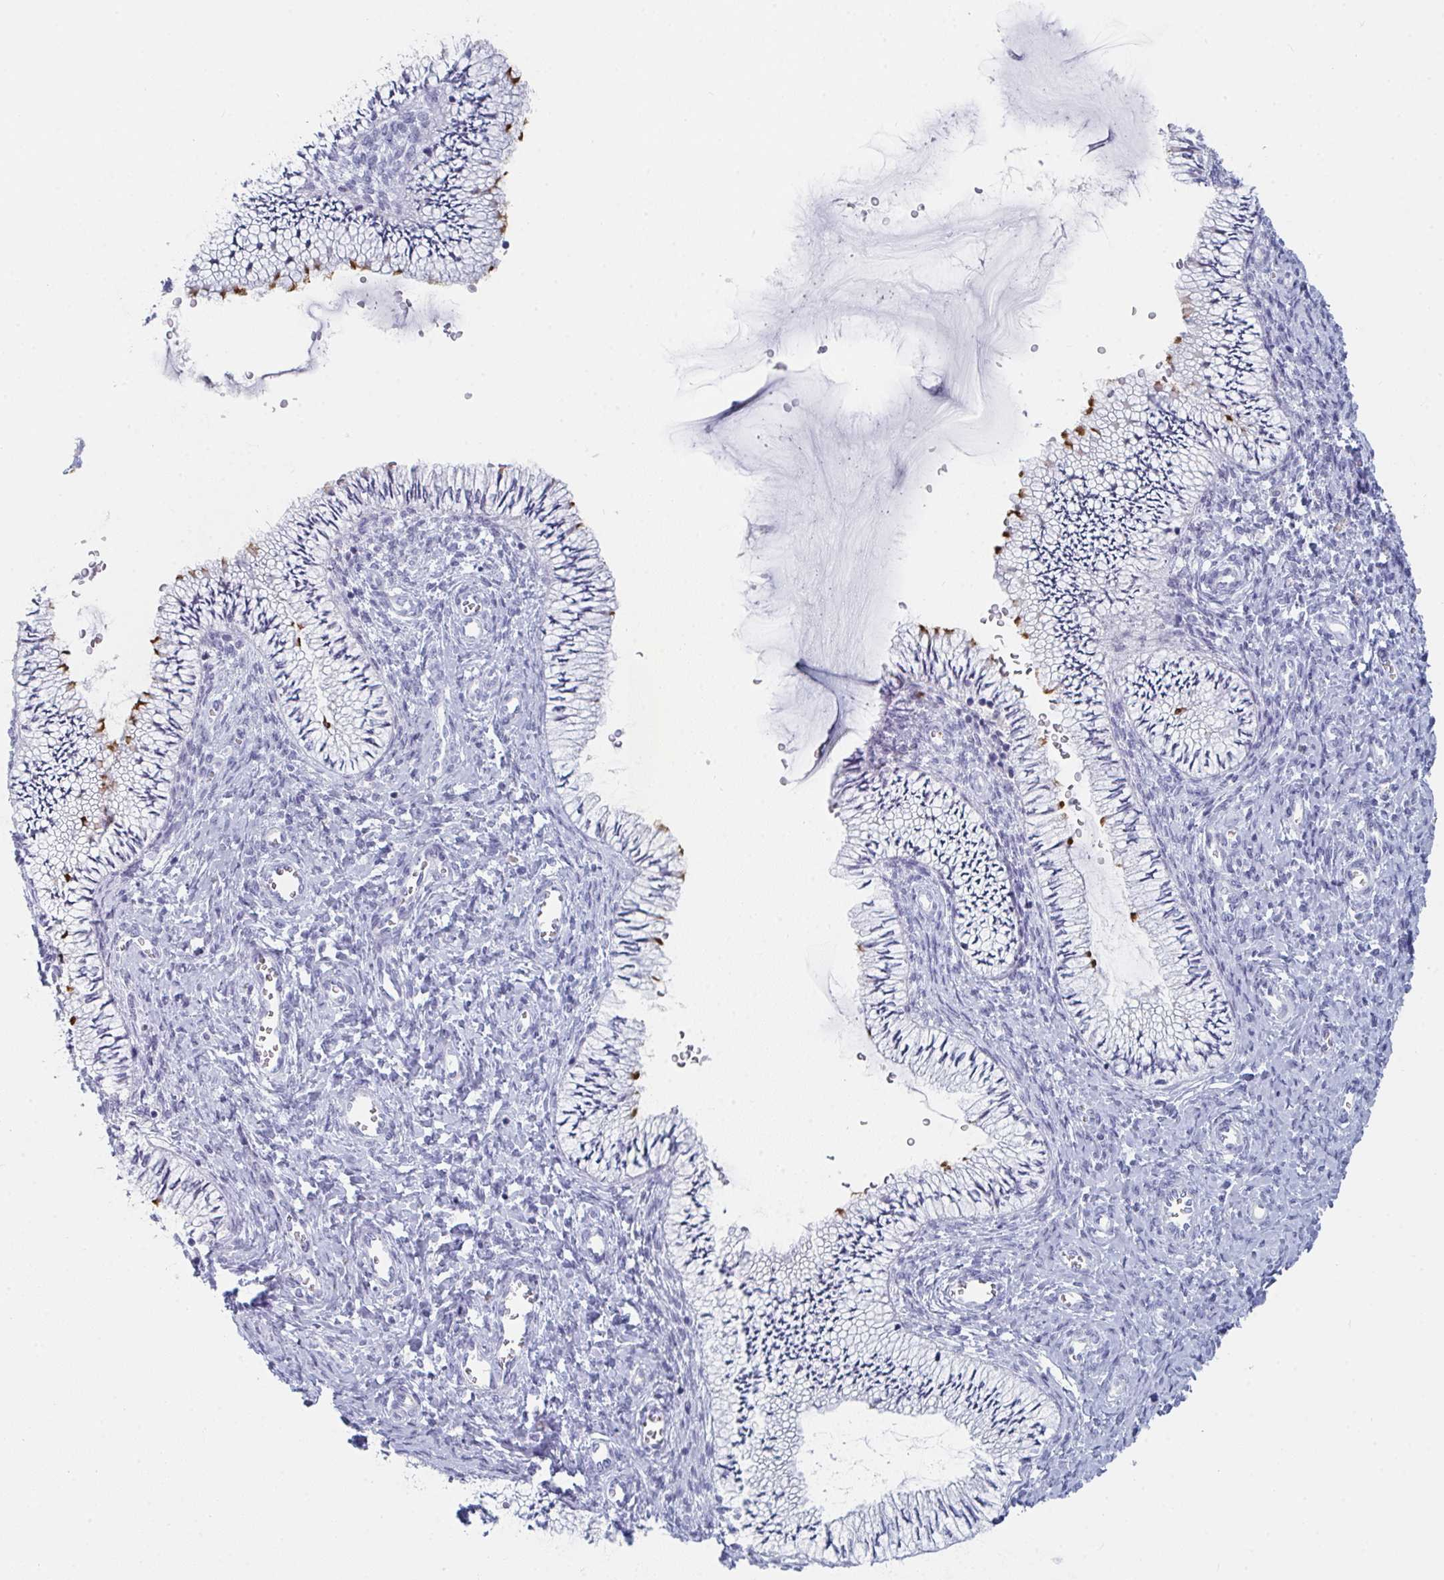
{"staining": {"intensity": "moderate", "quantity": "<25%", "location": "cytoplasmic/membranous"}, "tissue": "cervix", "cell_type": "Glandular cells", "image_type": "normal", "snomed": [{"axis": "morphology", "description": "Normal tissue, NOS"}, {"axis": "topography", "description": "Cervix"}], "caption": "This histopathology image demonstrates IHC staining of benign cervix, with low moderate cytoplasmic/membranous positivity in about <25% of glandular cells.", "gene": "RUBCN", "patient": {"sex": "female", "age": 24}}